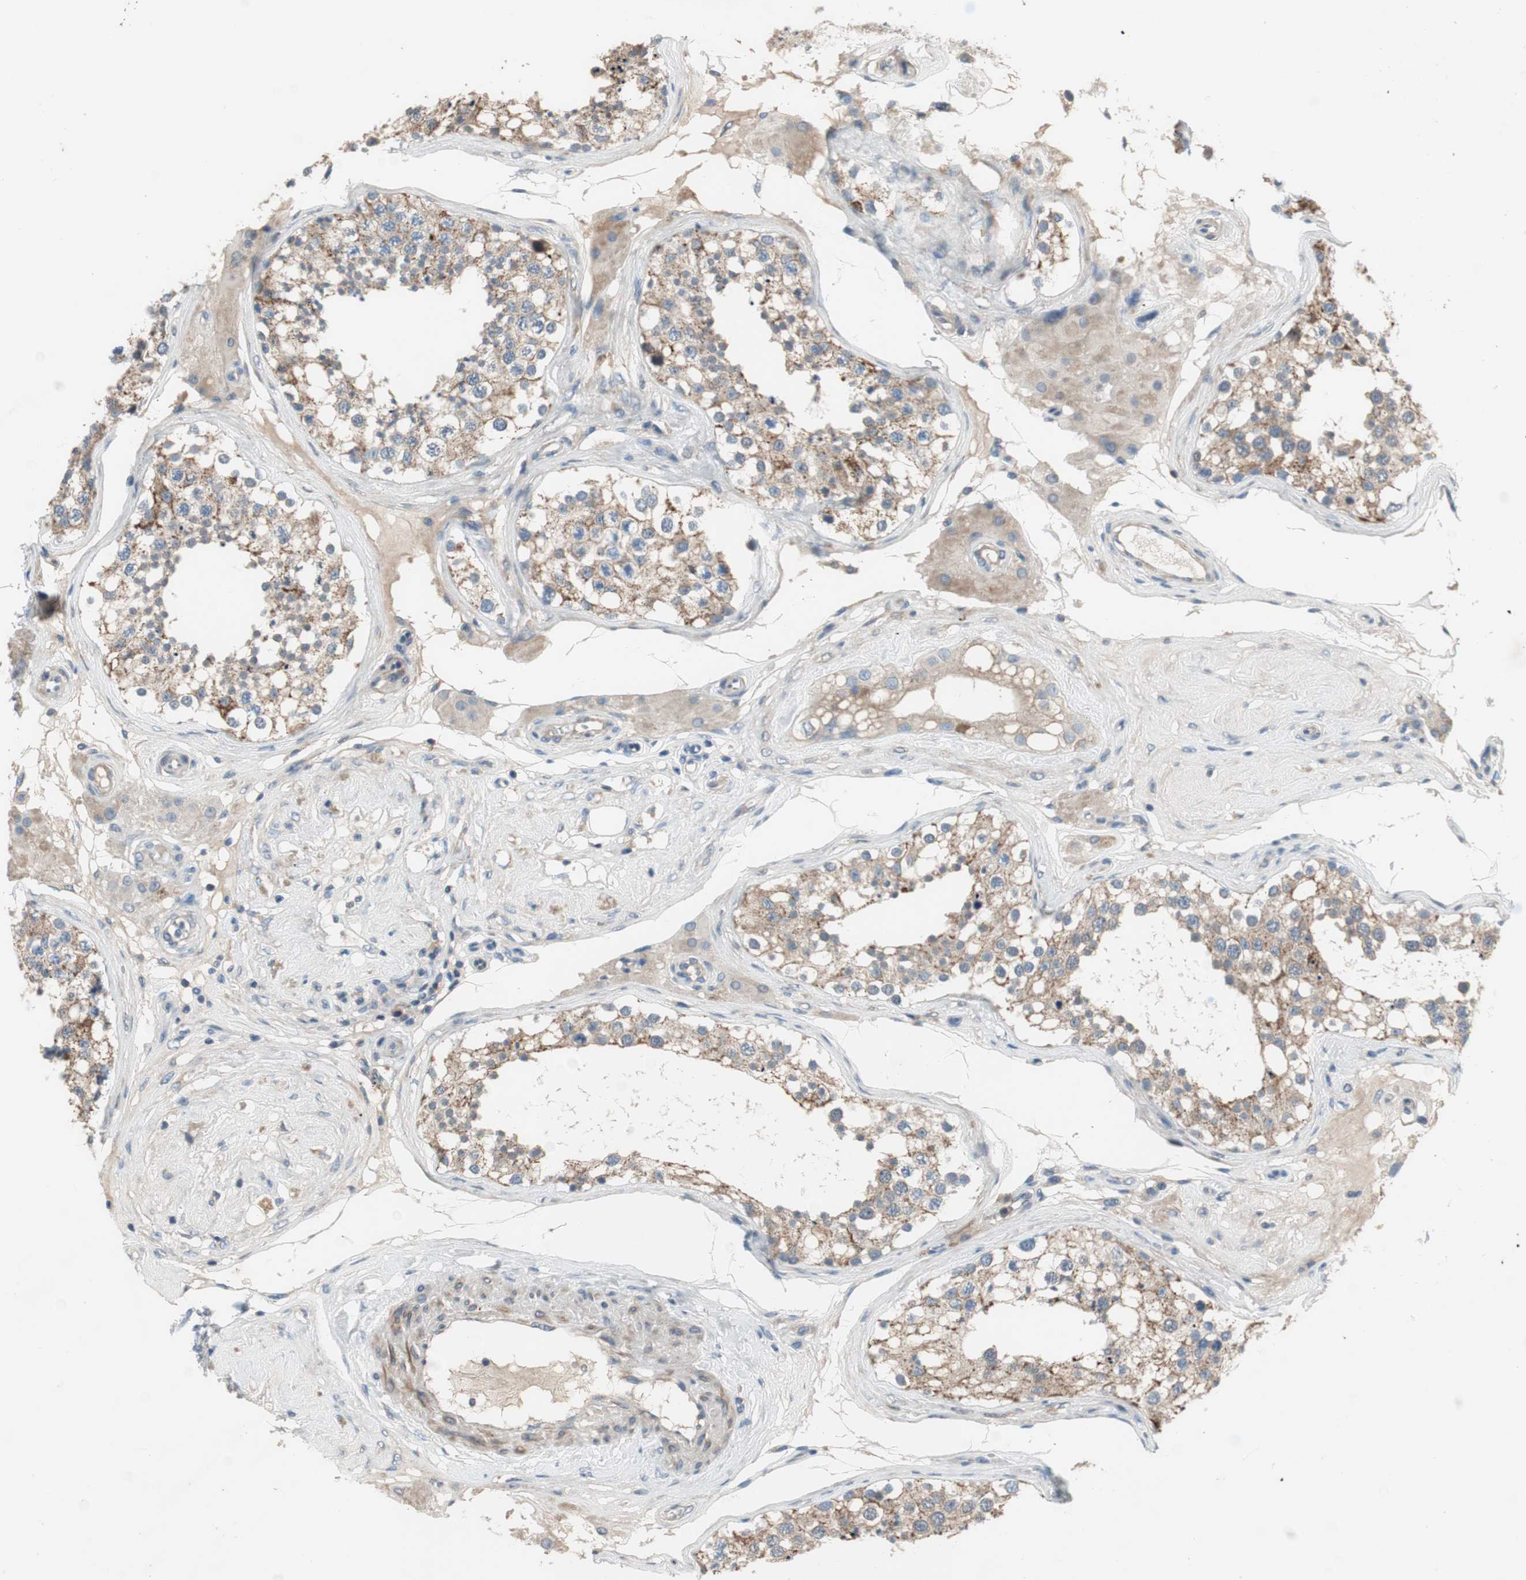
{"staining": {"intensity": "weak", "quantity": ">75%", "location": "cytoplasmic/membranous"}, "tissue": "testis", "cell_type": "Cells in seminiferous ducts", "image_type": "normal", "snomed": [{"axis": "morphology", "description": "Normal tissue, NOS"}, {"axis": "topography", "description": "Testis"}], "caption": "An immunohistochemistry histopathology image of benign tissue is shown. Protein staining in brown labels weak cytoplasmic/membranous positivity in testis within cells in seminiferous ducts.", "gene": "TACR3", "patient": {"sex": "male", "age": 68}}